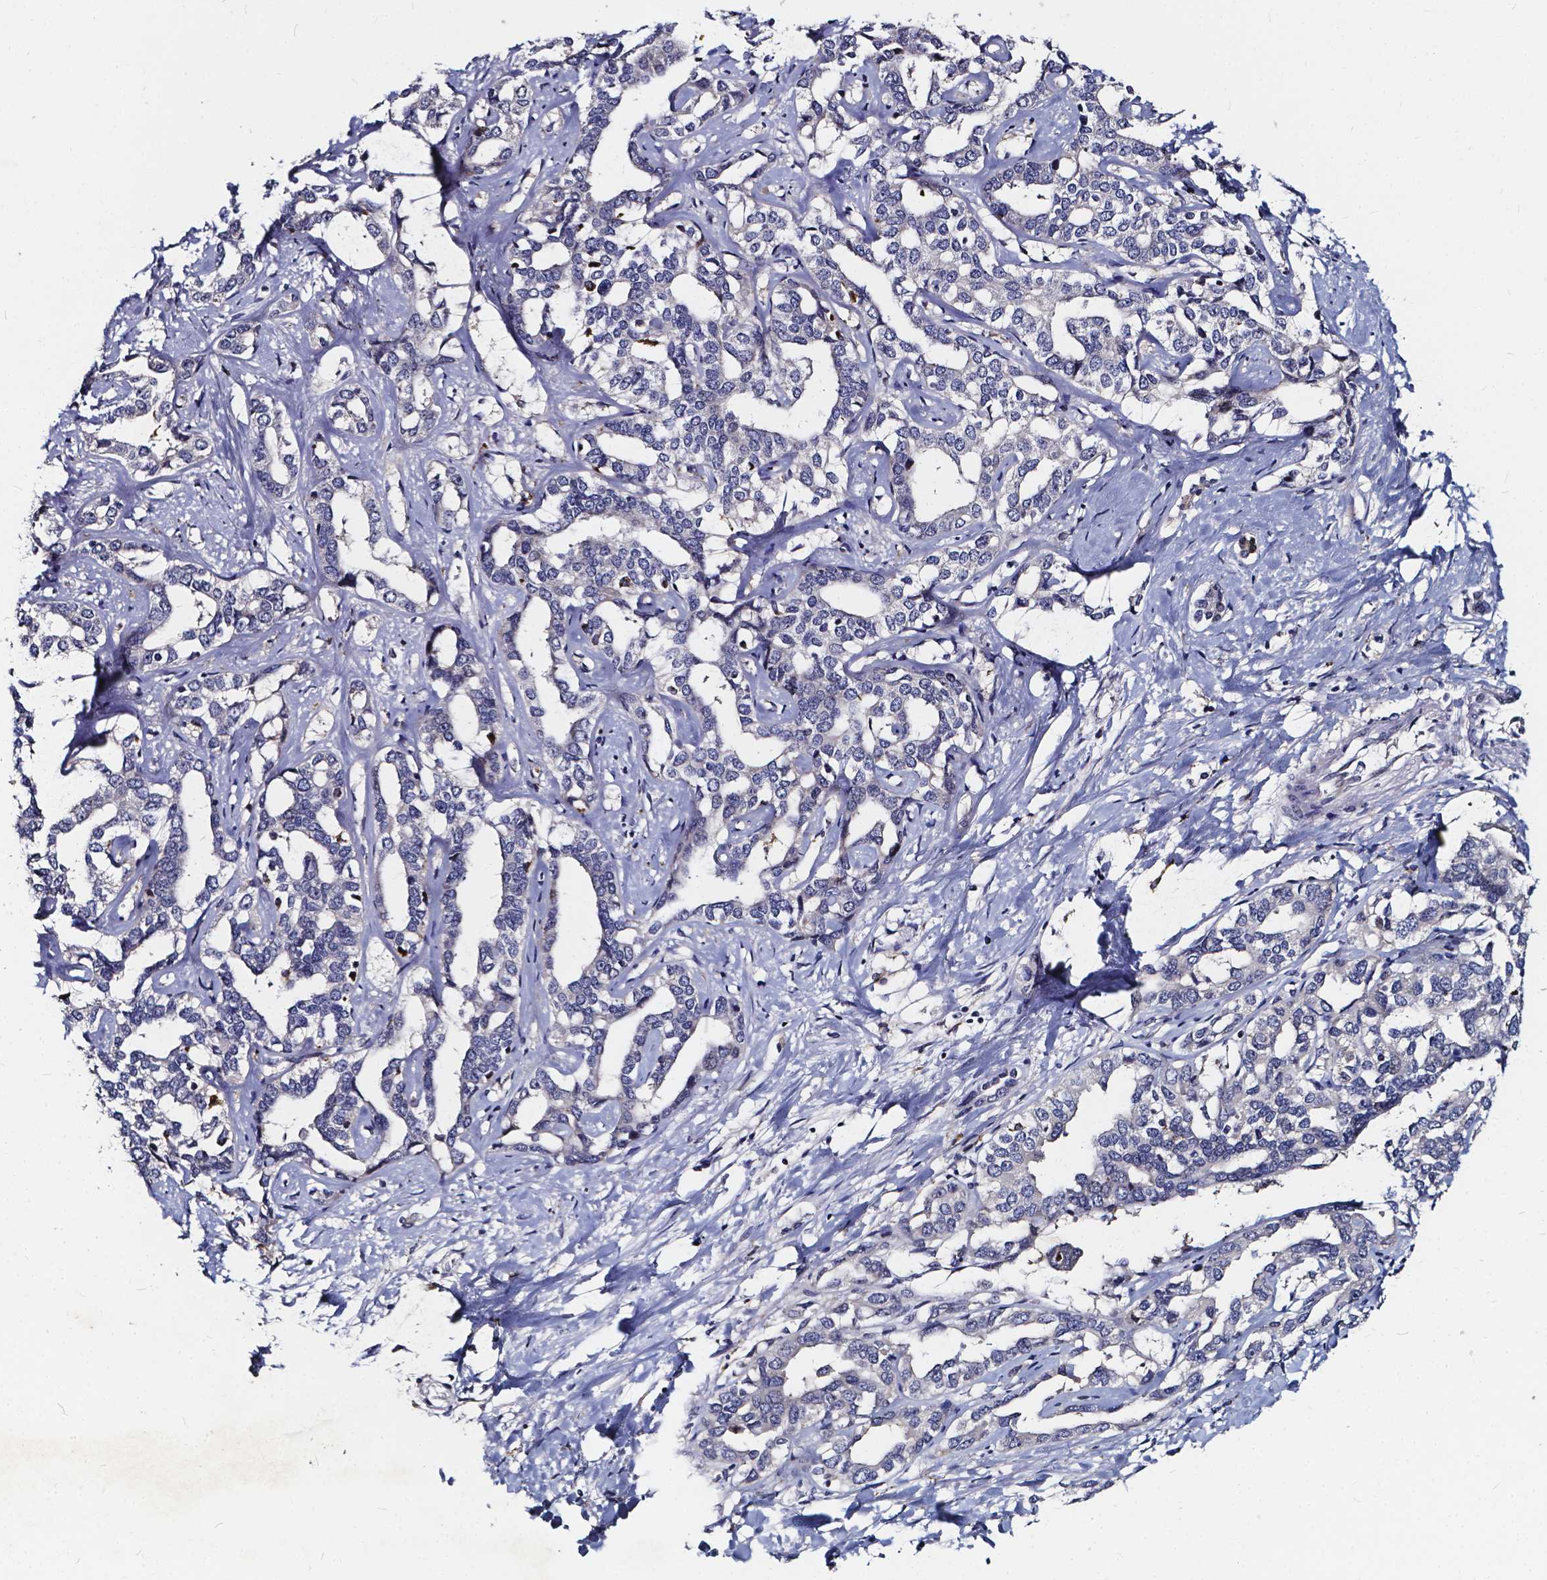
{"staining": {"intensity": "negative", "quantity": "none", "location": "none"}, "tissue": "liver cancer", "cell_type": "Tumor cells", "image_type": "cancer", "snomed": [{"axis": "morphology", "description": "Cholangiocarcinoma"}, {"axis": "topography", "description": "Liver"}], "caption": "A high-resolution histopathology image shows immunohistochemistry (IHC) staining of liver cancer, which displays no significant staining in tumor cells. (DAB immunohistochemistry, high magnification).", "gene": "SOWAHA", "patient": {"sex": "male", "age": 59}}